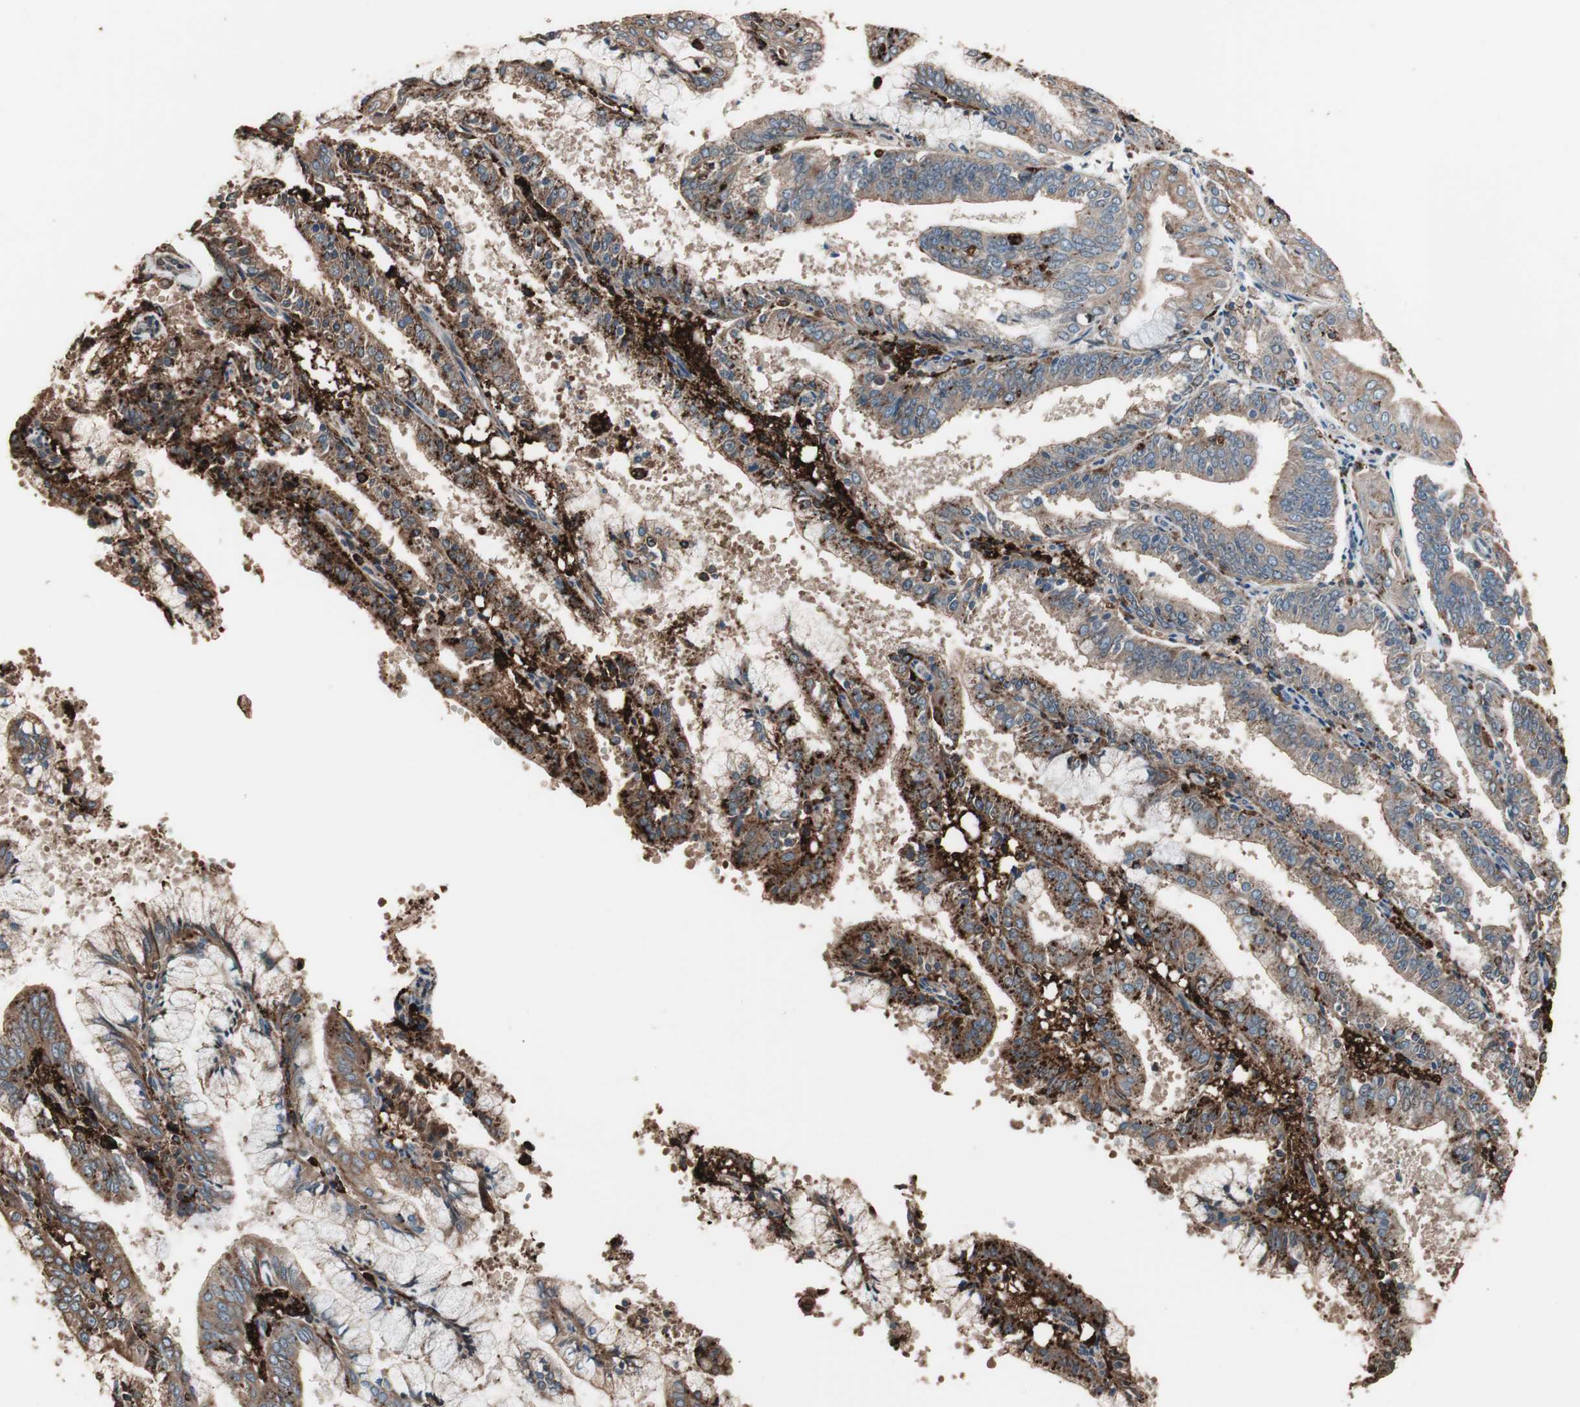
{"staining": {"intensity": "strong", "quantity": ">75%", "location": "cytoplasmic/membranous"}, "tissue": "endometrial cancer", "cell_type": "Tumor cells", "image_type": "cancer", "snomed": [{"axis": "morphology", "description": "Adenocarcinoma, NOS"}, {"axis": "topography", "description": "Endometrium"}], "caption": "A brown stain labels strong cytoplasmic/membranous positivity of a protein in endometrial cancer (adenocarcinoma) tumor cells.", "gene": "CCT3", "patient": {"sex": "female", "age": 63}}